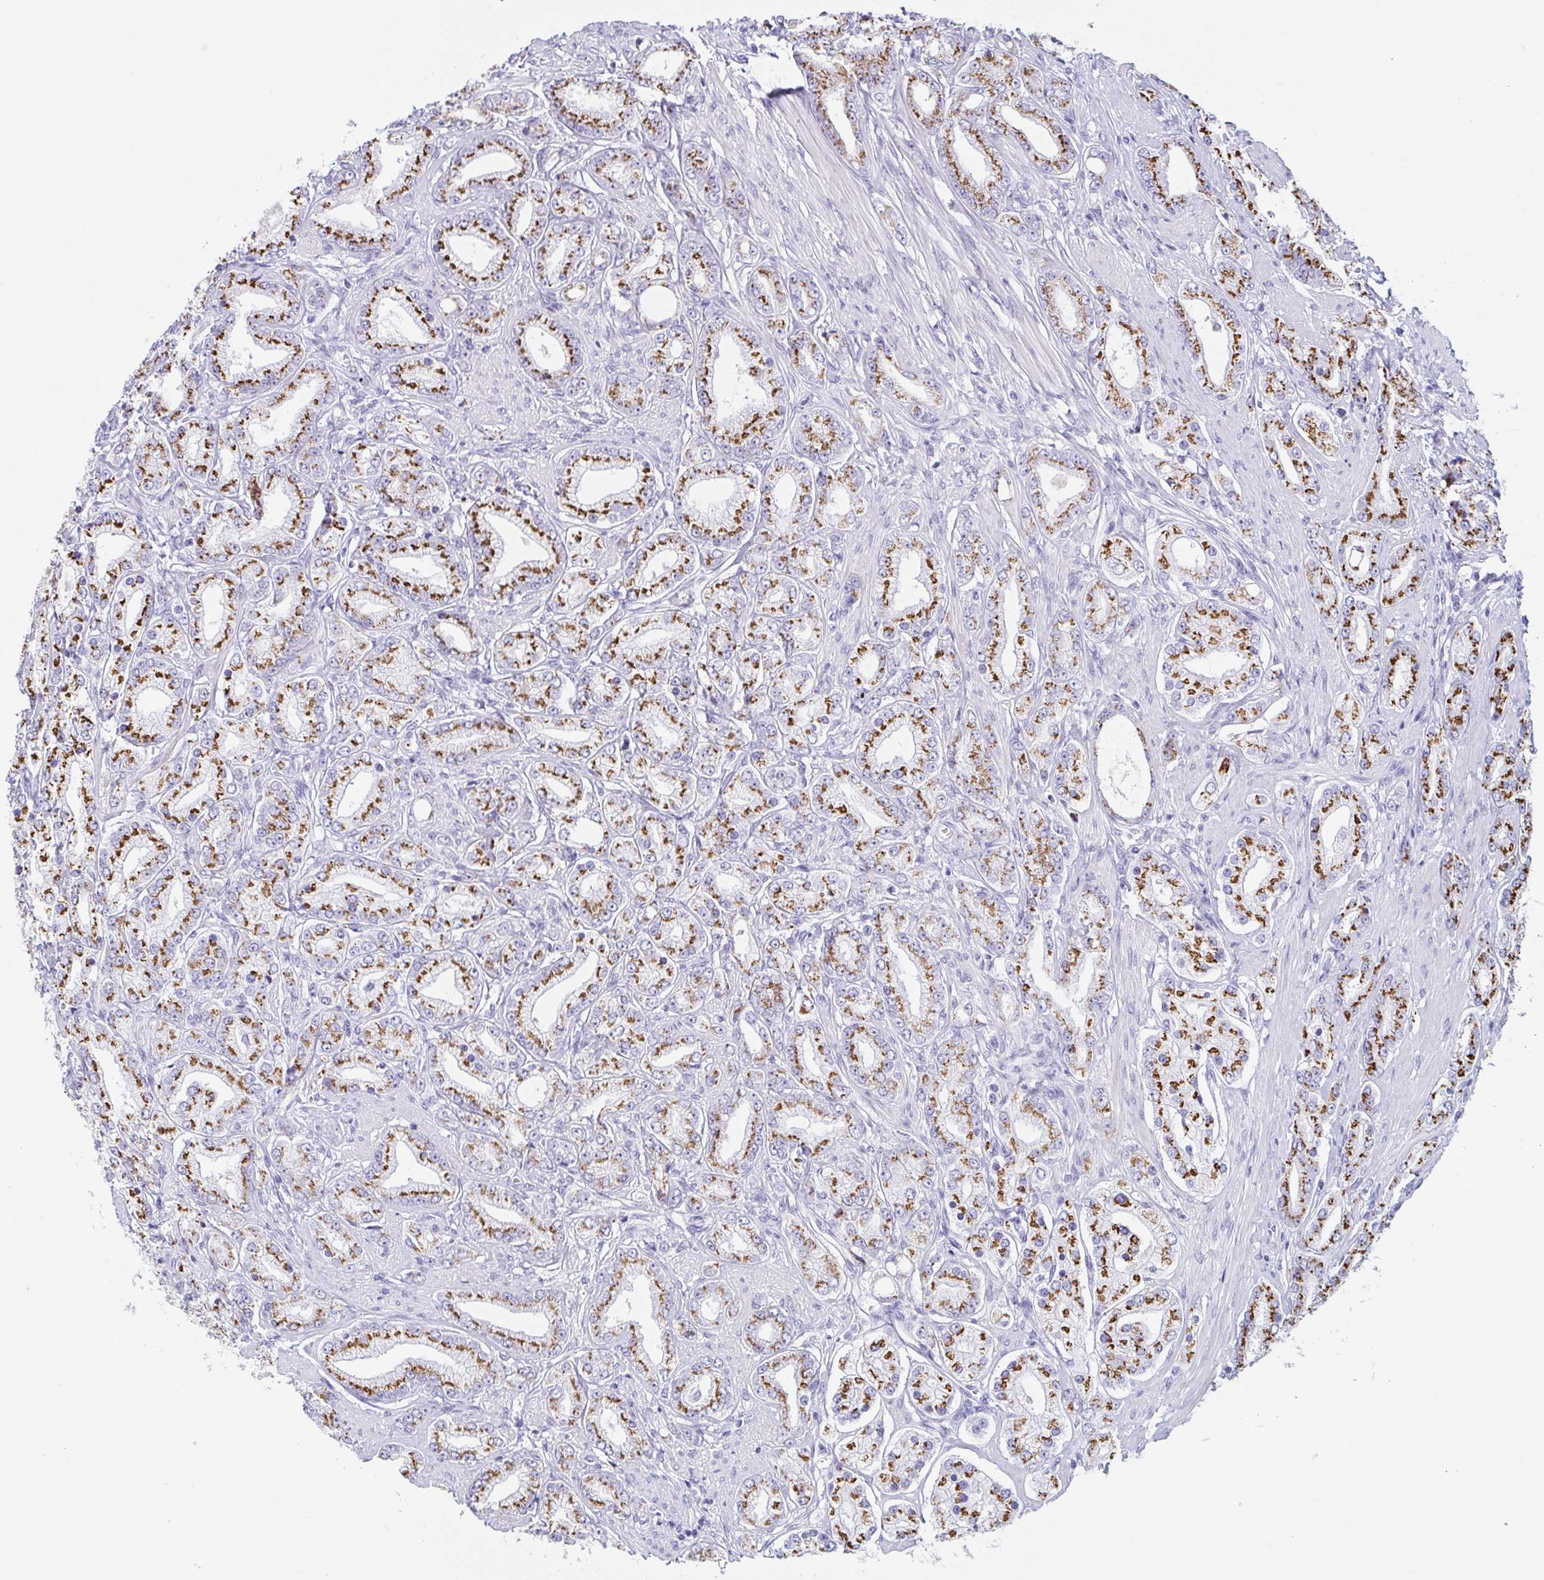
{"staining": {"intensity": "moderate", "quantity": "25%-75%", "location": "cytoplasmic/membranous"}, "tissue": "prostate cancer", "cell_type": "Tumor cells", "image_type": "cancer", "snomed": [{"axis": "morphology", "description": "Adenocarcinoma, High grade"}, {"axis": "topography", "description": "Prostate"}], "caption": "Immunohistochemistry (IHC) (DAB (3,3'-diaminobenzidine)) staining of human prostate cancer (high-grade adenocarcinoma) displays moderate cytoplasmic/membranous protein expression in about 25%-75% of tumor cells.", "gene": "LDLRAD1", "patient": {"sex": "male", "age": 67}}